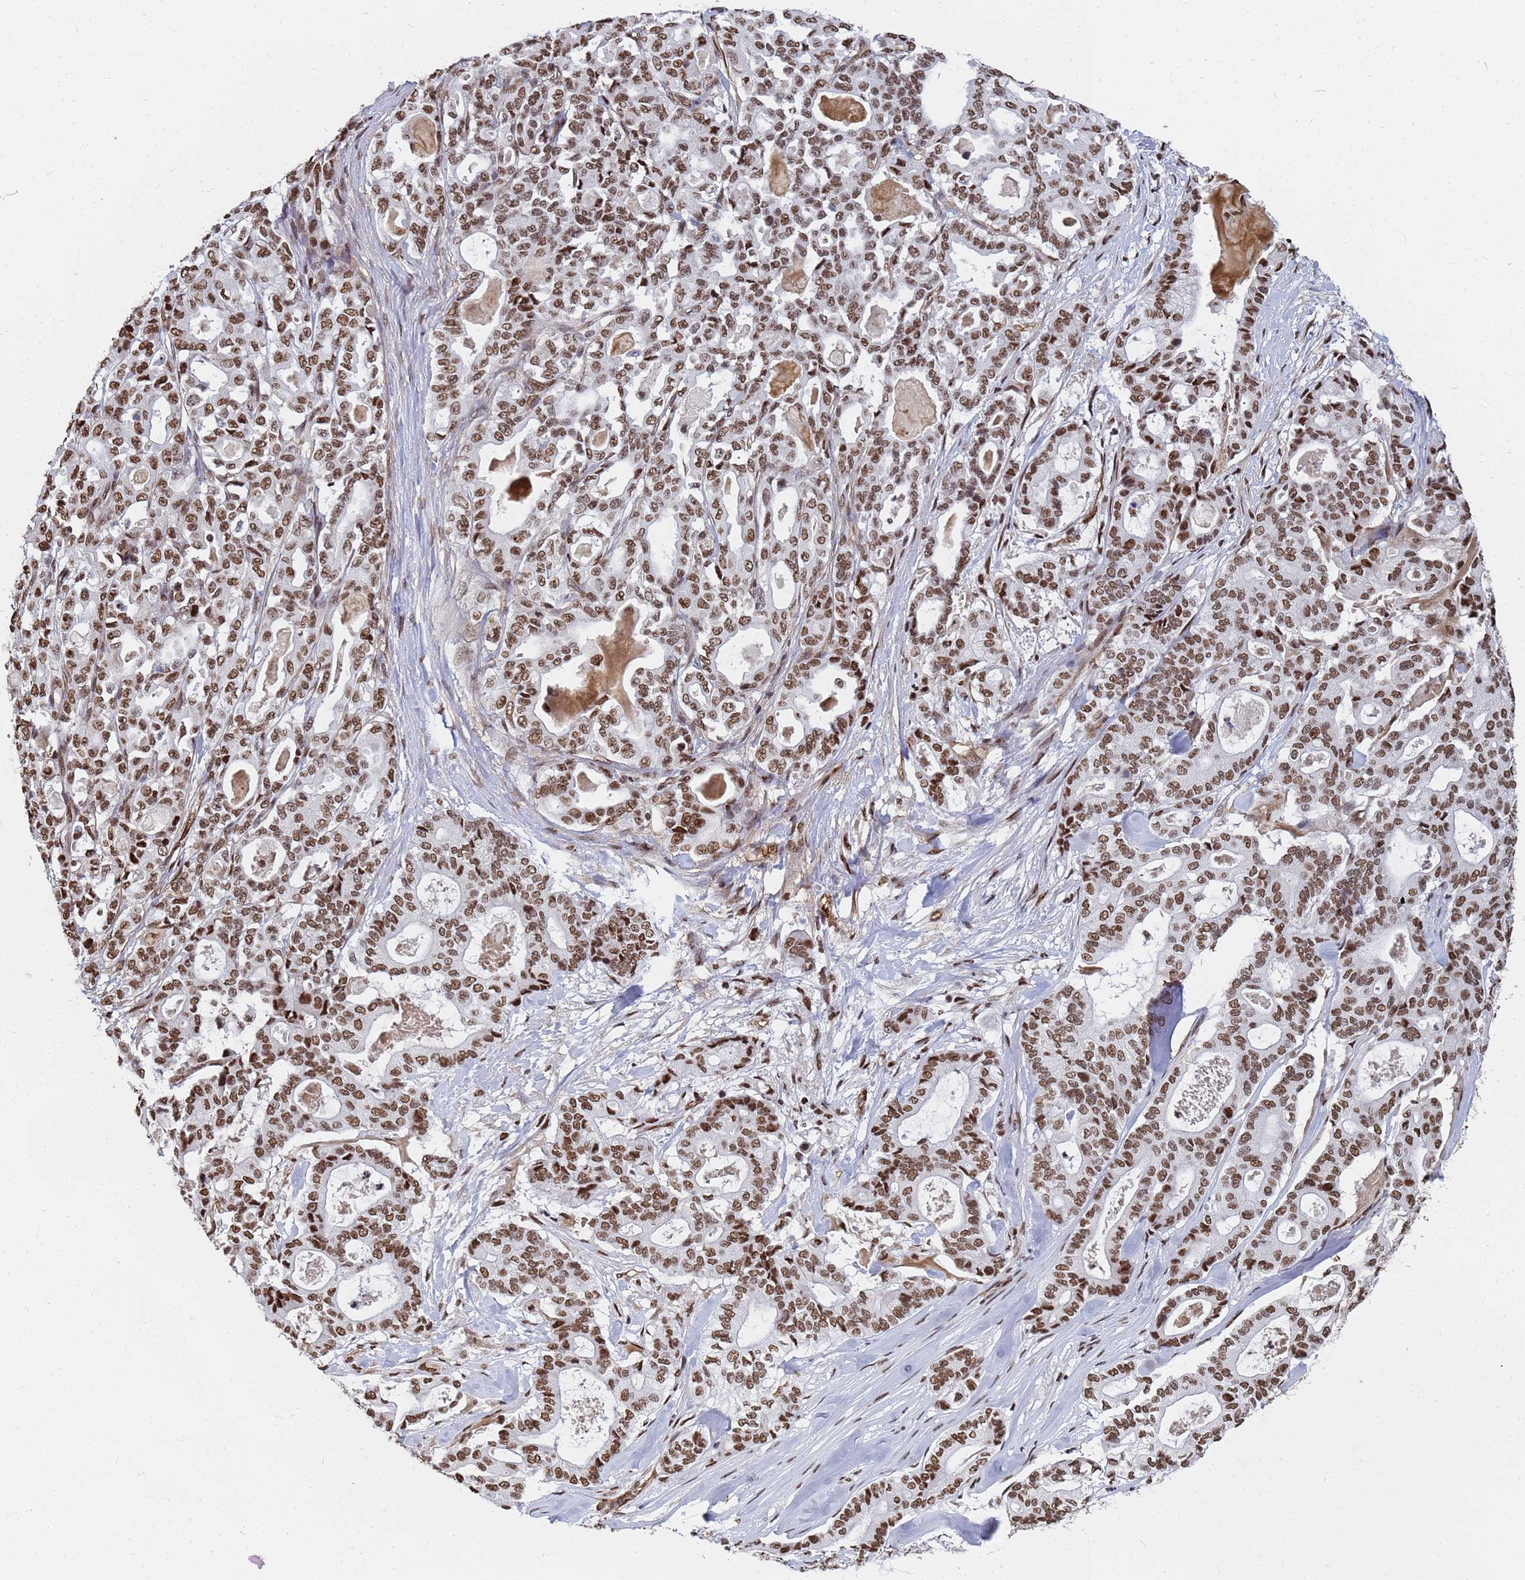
{"staining": {"intensity": "moderate", "quantity": ">75%", "location": "nuclear"}, "tissue": "pancreatic cancer", "cell_type": "Tumor cells", "image_type": "cancer", "snomed": [{"axis": "morphology", "description": "Adenocarcinoma, NOS"}, {"axis": "topography", "description": "Pancreas"}], "caption": "Immunohistochemical staining of adenocarcinoma (pancreatic) exhibits moderate nuclear protein staining in approximately >75% of tumor cells. (Stains: DAB in brown, nuclei in blue, Microscopy: brightfield microscopy at high magnification).", "gene": "RAVER2", "patient": {"sex": "male", "age": 63}}